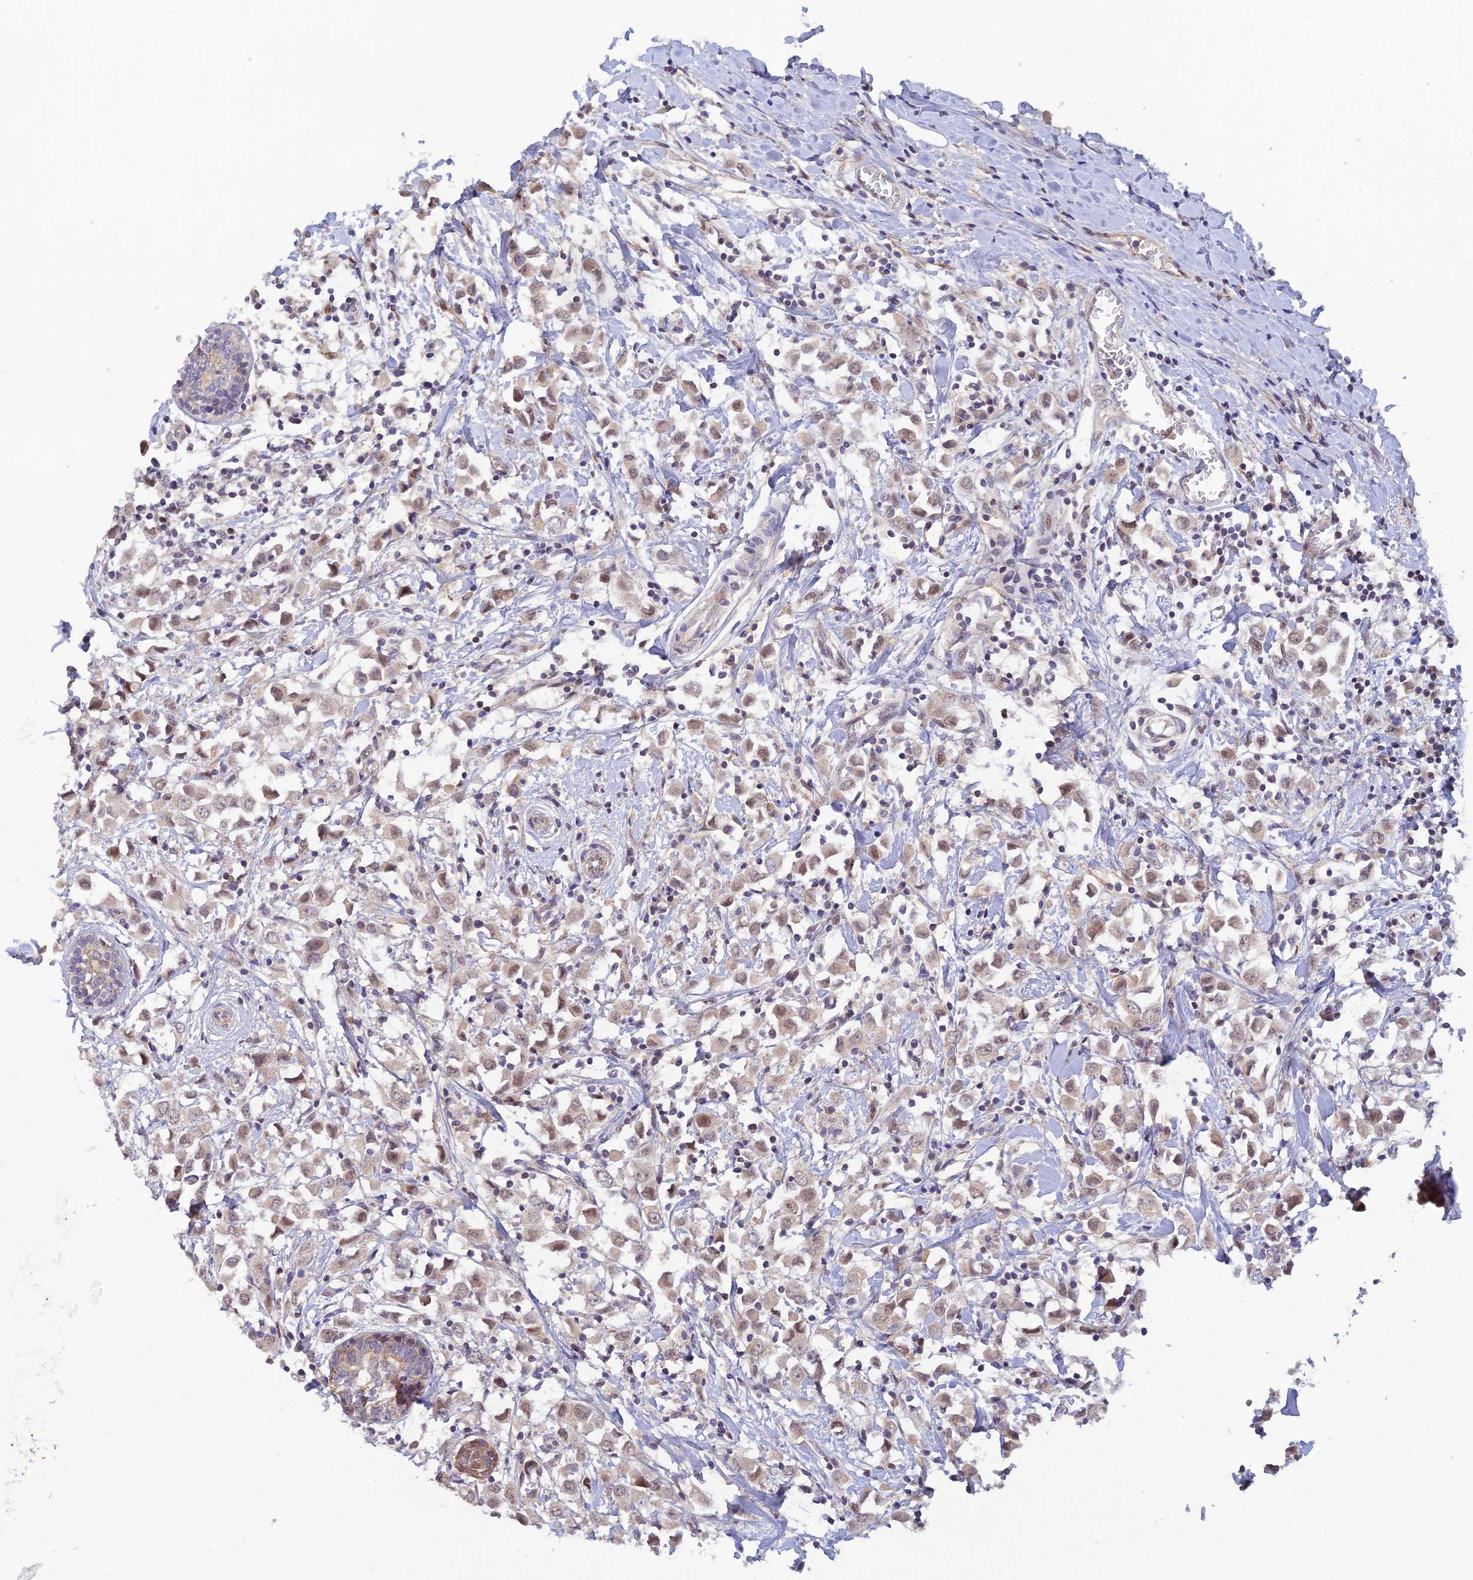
{"staining": {"intensity": "weak", "quantity": ">75%", "location": "nuclear"}, "tissue": "breast cancer", "cell_type": "Tumor cells", "image_type": "cancer", "snomed": [{"axis": "morphology", "description": "Duct carcinoma"}, {"axis": "topography", "description": "Breast"}], "caption": "Immunohistochemical staining of human infiltrating ductal carcinoma (breast) demonstrates weak nuclear protein staining in about >75% of tumor cells.", "gene": "FASTKD5", "patient": {"sex": "female", "age": 61}}